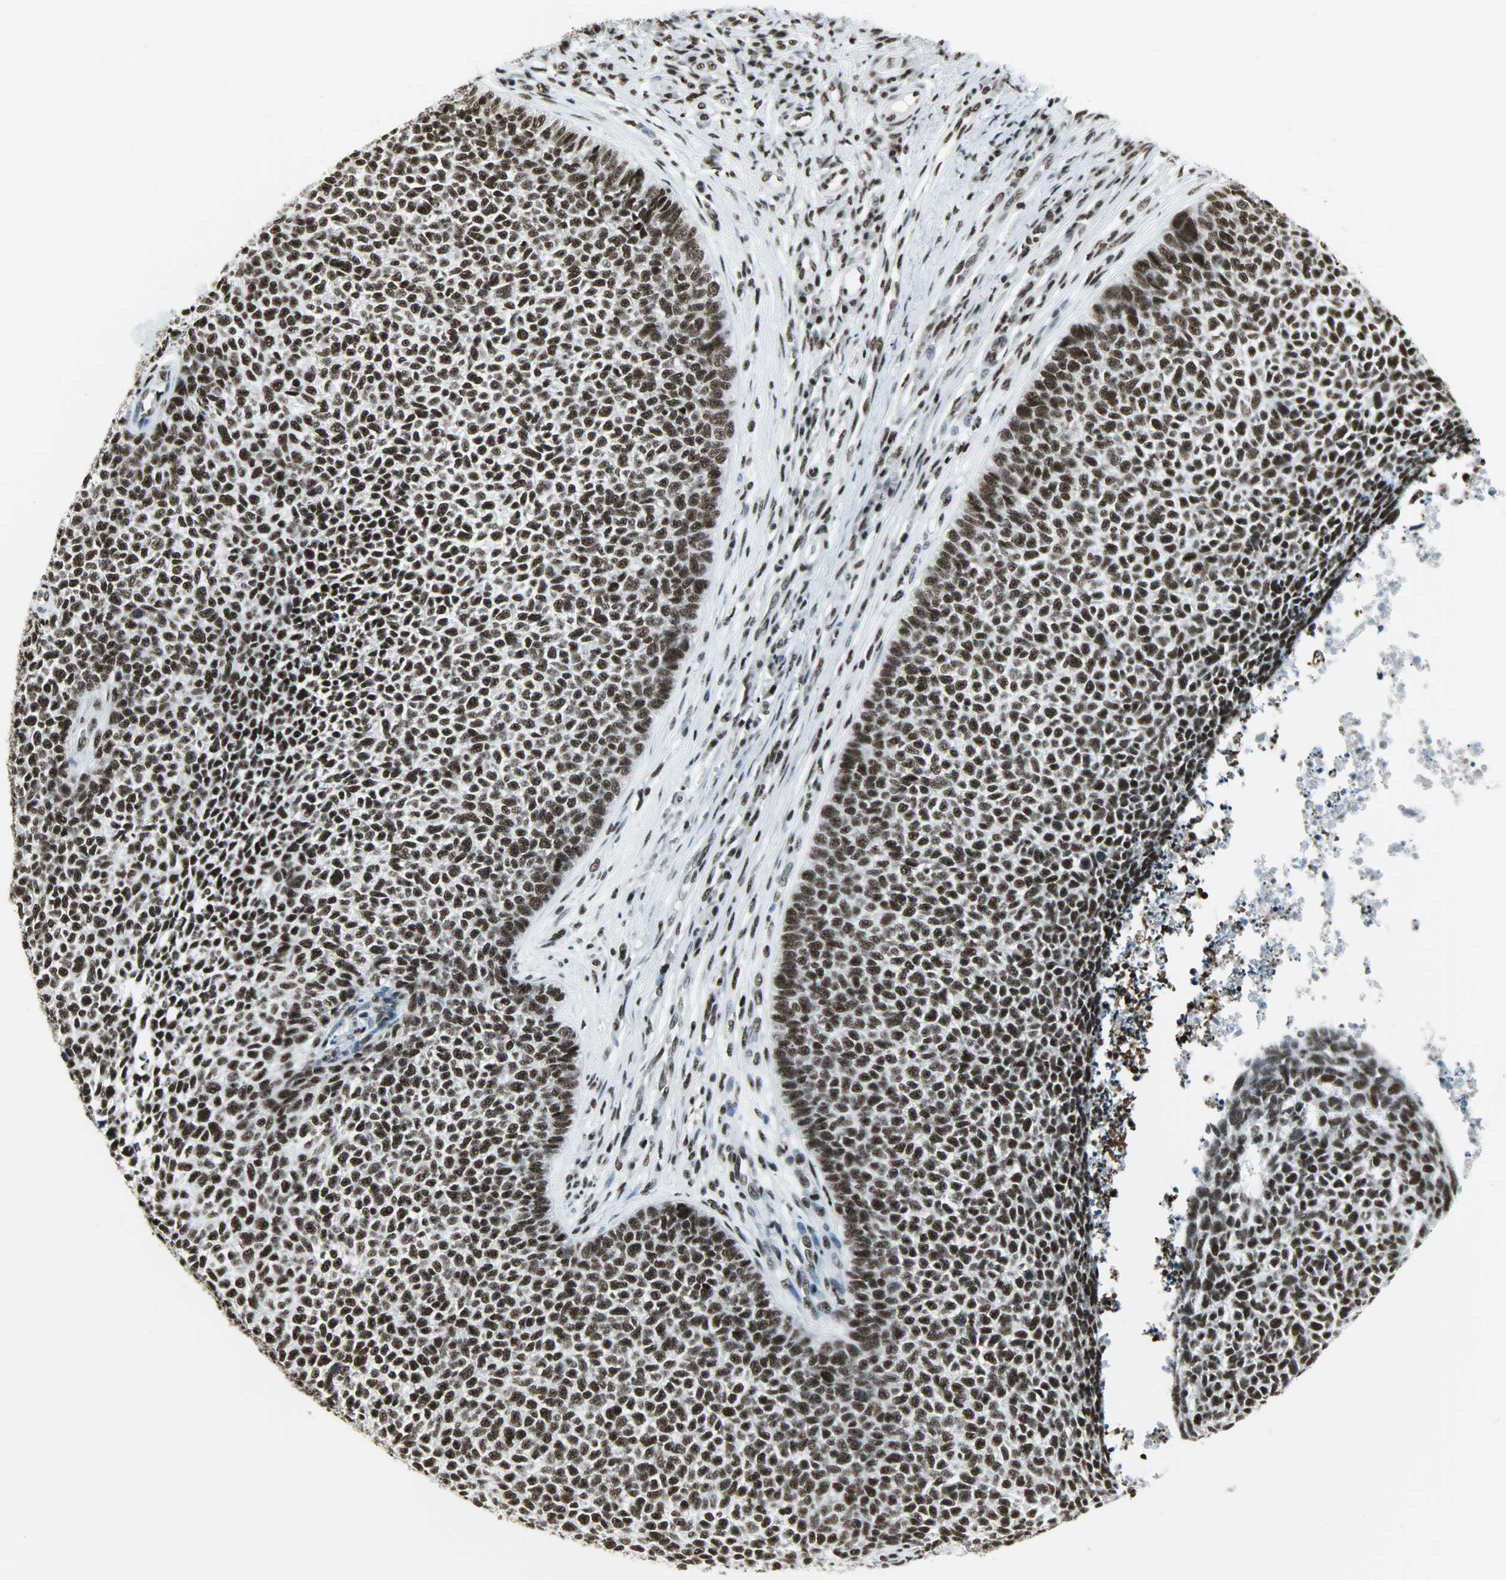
{"staining": {"intensity": "strong", "quantity": ">75%", "location": "nuclear"}, "tissue": "skin cancer", "cell_type": "Tumor cells", "image_type": "cancer", "snomed": [{"axis": "morphology", "description": "Basal cell carcinoma"}, {"axis": "topography", "description": "Skin"}], "caption": "Tumor cells reveal high levels of strong nuclear positivity in approximately >75% of cells in human skin cancer.", "gene": "SNRPA", "patient": {"sex": "female", "age": 84}}